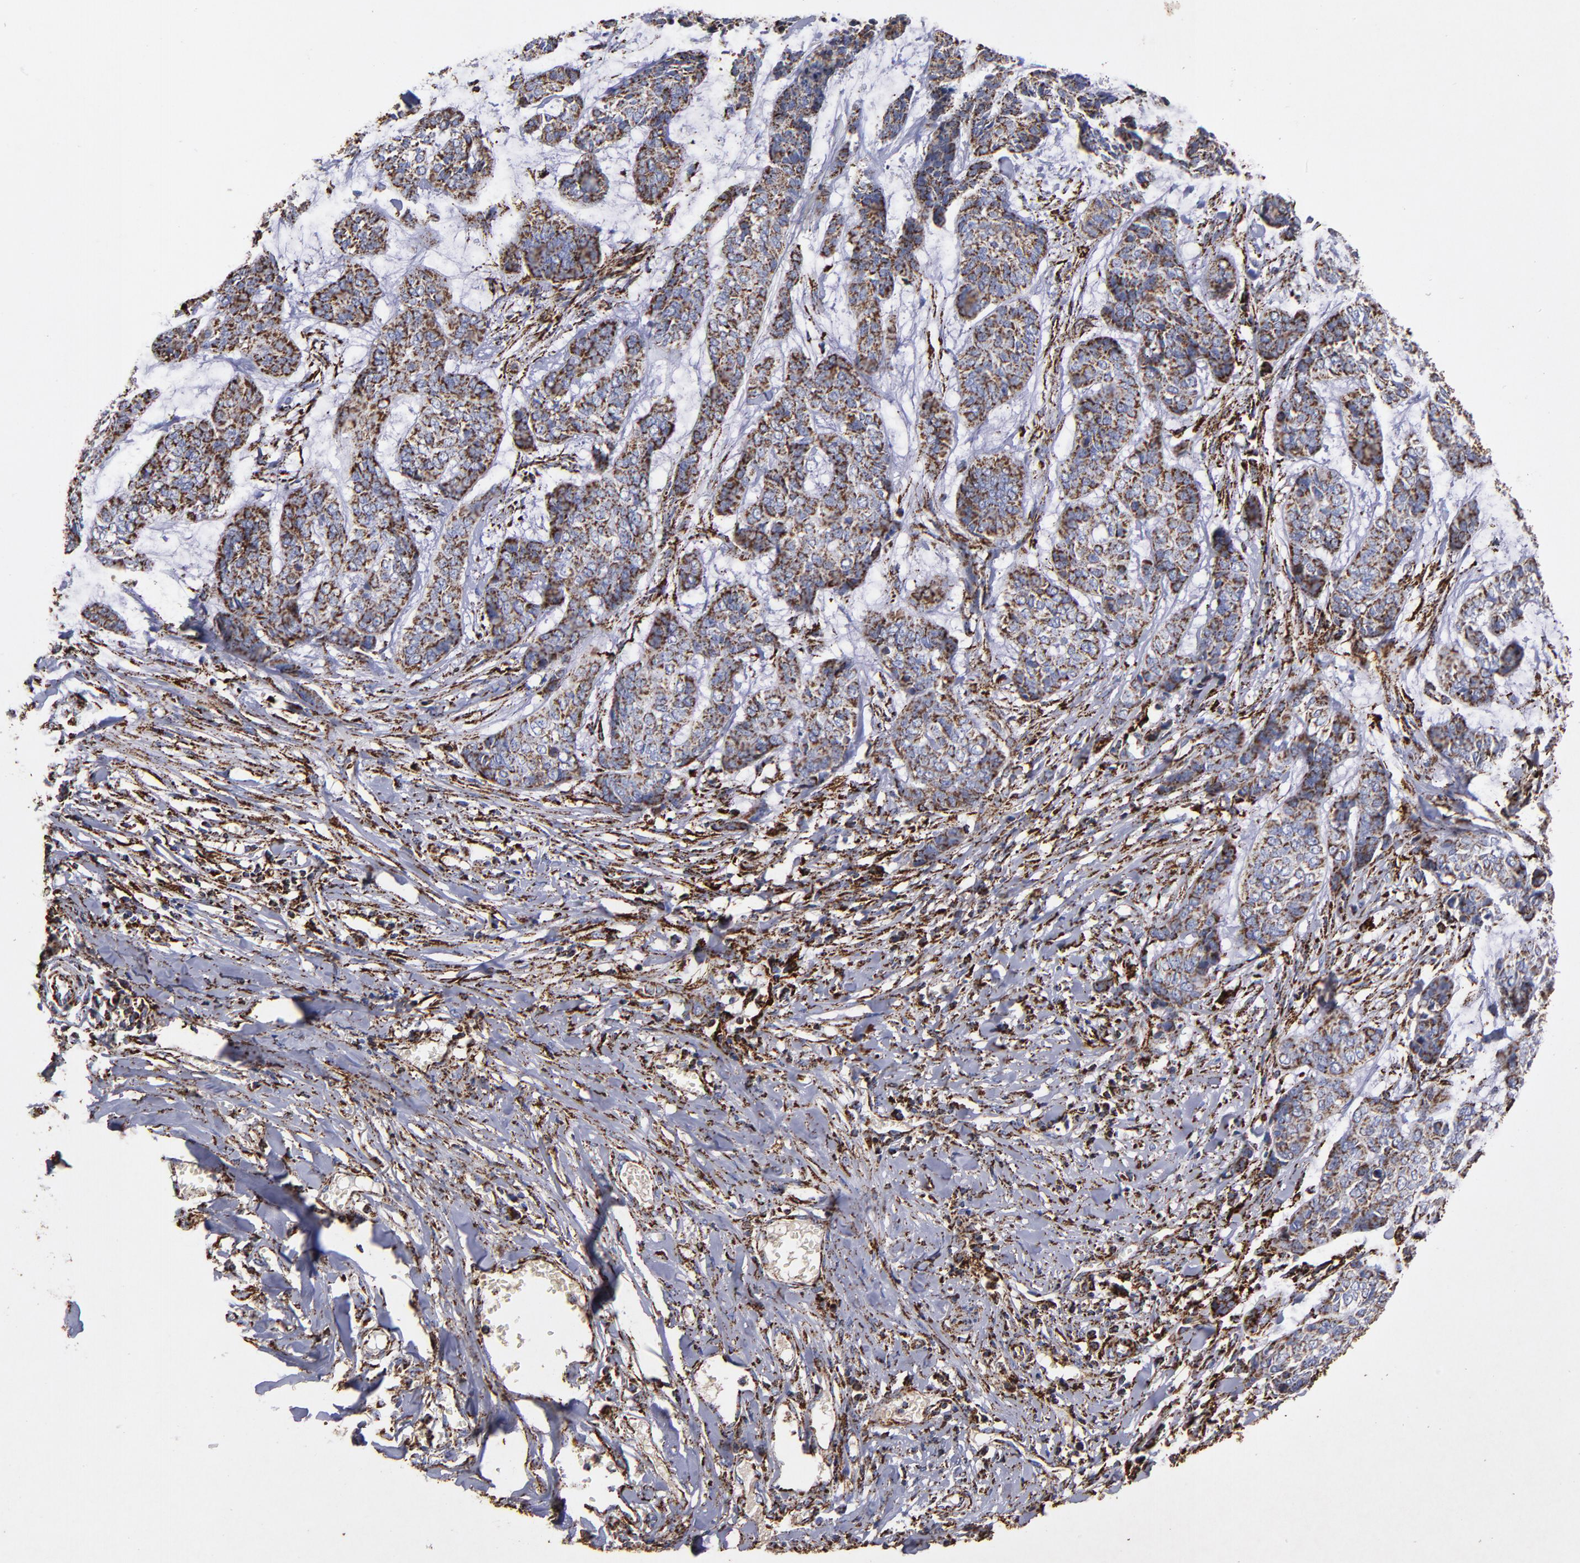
{"staining": {"intensity": "strong", "quantity": ">75%", "location": "cytoplasmic/membranous"}, "tissue": "skin cancer", "cell_type": "Tumor cells", "image_type": "cancer", "snomed": [{"axis": "morphology", "description": "Basal cell carcinoma"}, {"axis": "topography", "description": "Skin"}], "caption": "Strong cytoplasmic/membranous expression is appreciated in approximately >75% of tumor cells in skin basal cell carcinoma. Nuclei are stained in blue.", "gene": "SOD2", "patient": {"sex": "female", "age": 64}}